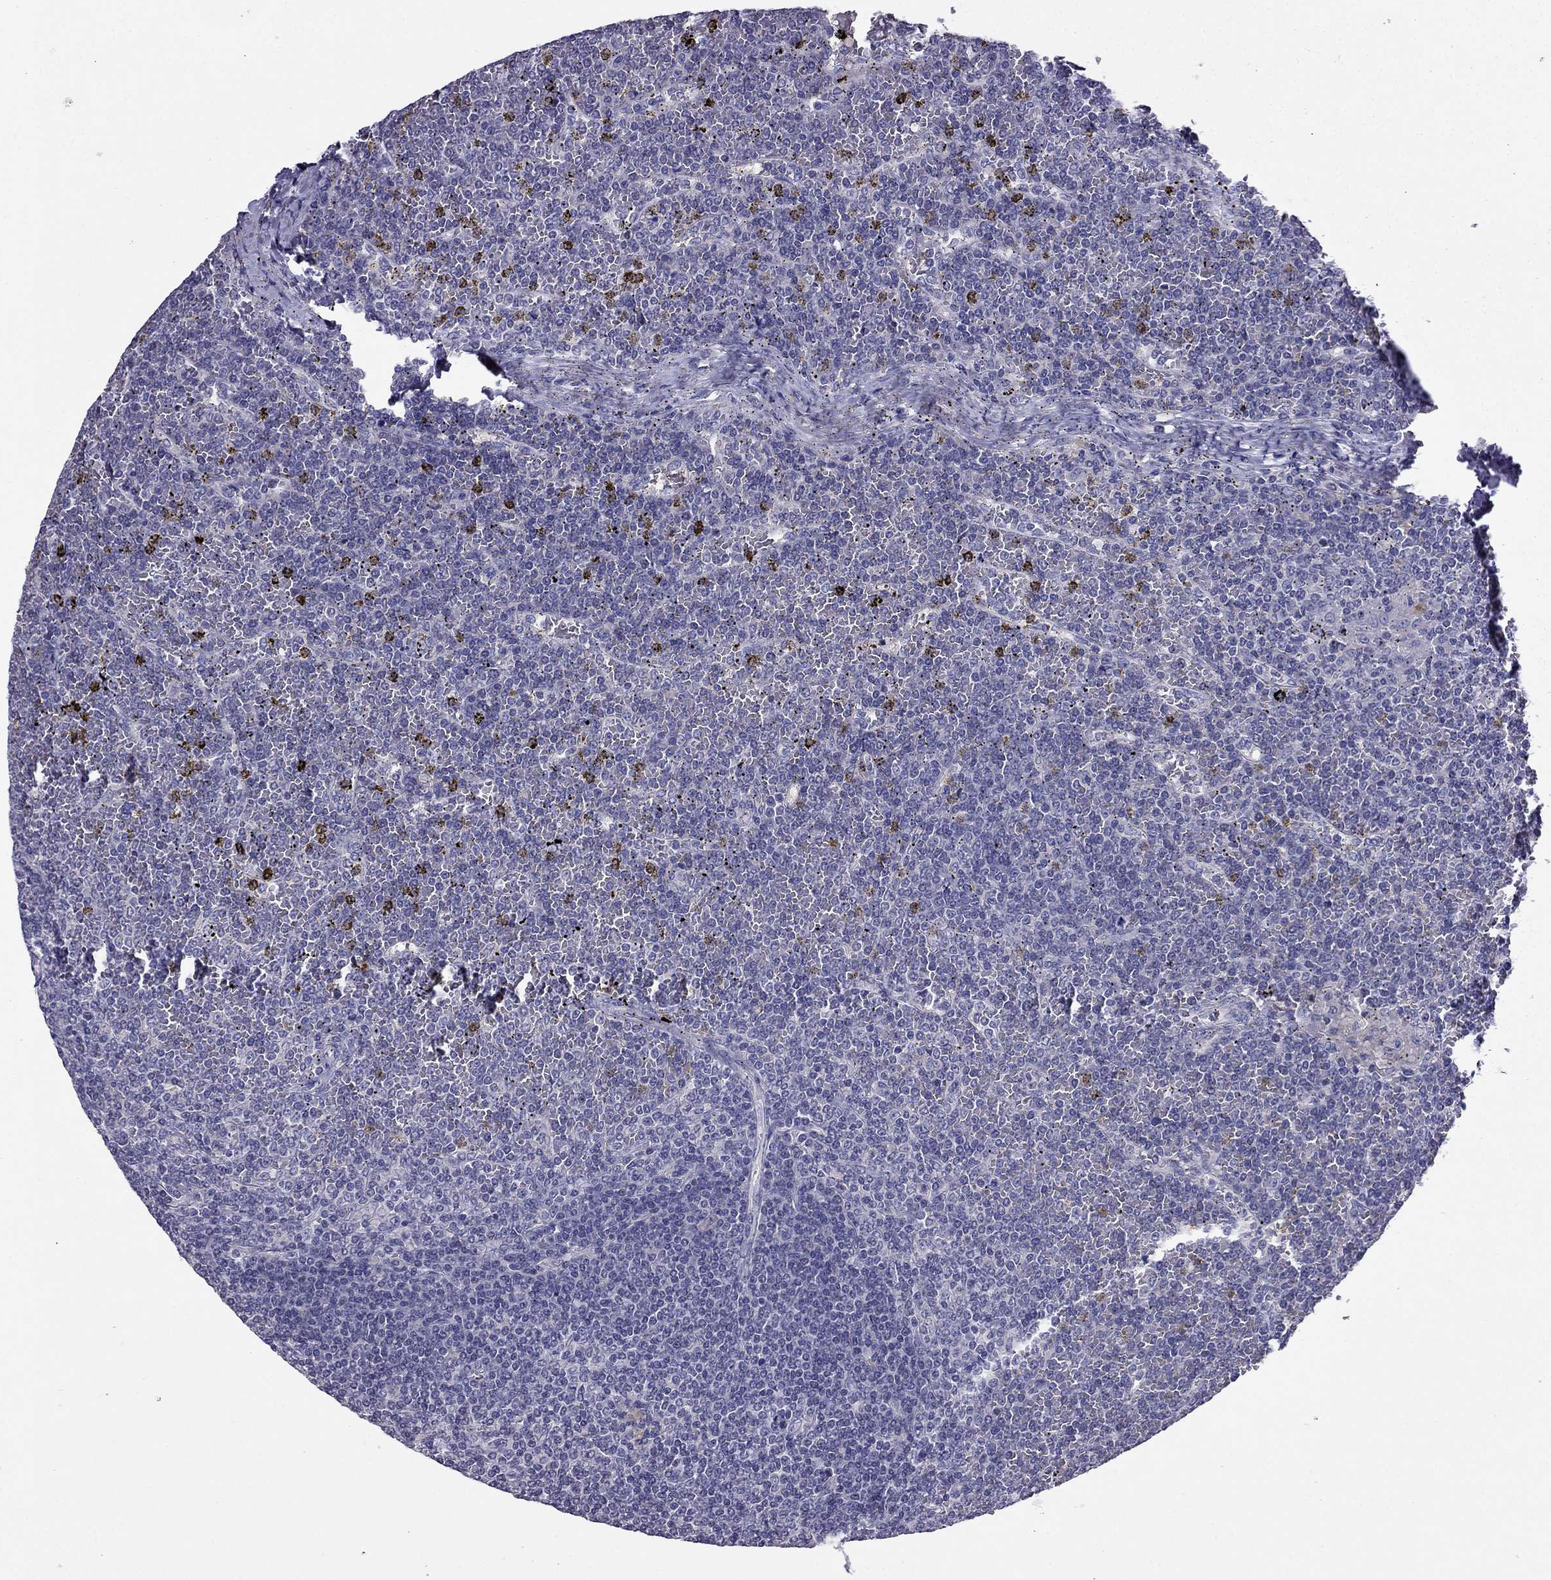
{"staining": {"intensity": "negative", "quantity": "none", "location": "none"}, "tissue": "lymphoma", "cell_type": "Tumor cells", "image_type": "cancer", "snomed": [{"axis": "morphology", "description": "Malignant lymphoma, non-Hodgkin's type, Low grade"}, {"axis": "topography", "description": "Spleen"}], "caption": "Immunohistochemistry of human lymphoma reveals no positivity in tumor cells.", "gene": "SCNN1D", "patient": {"sex": "female", "age": 19}}